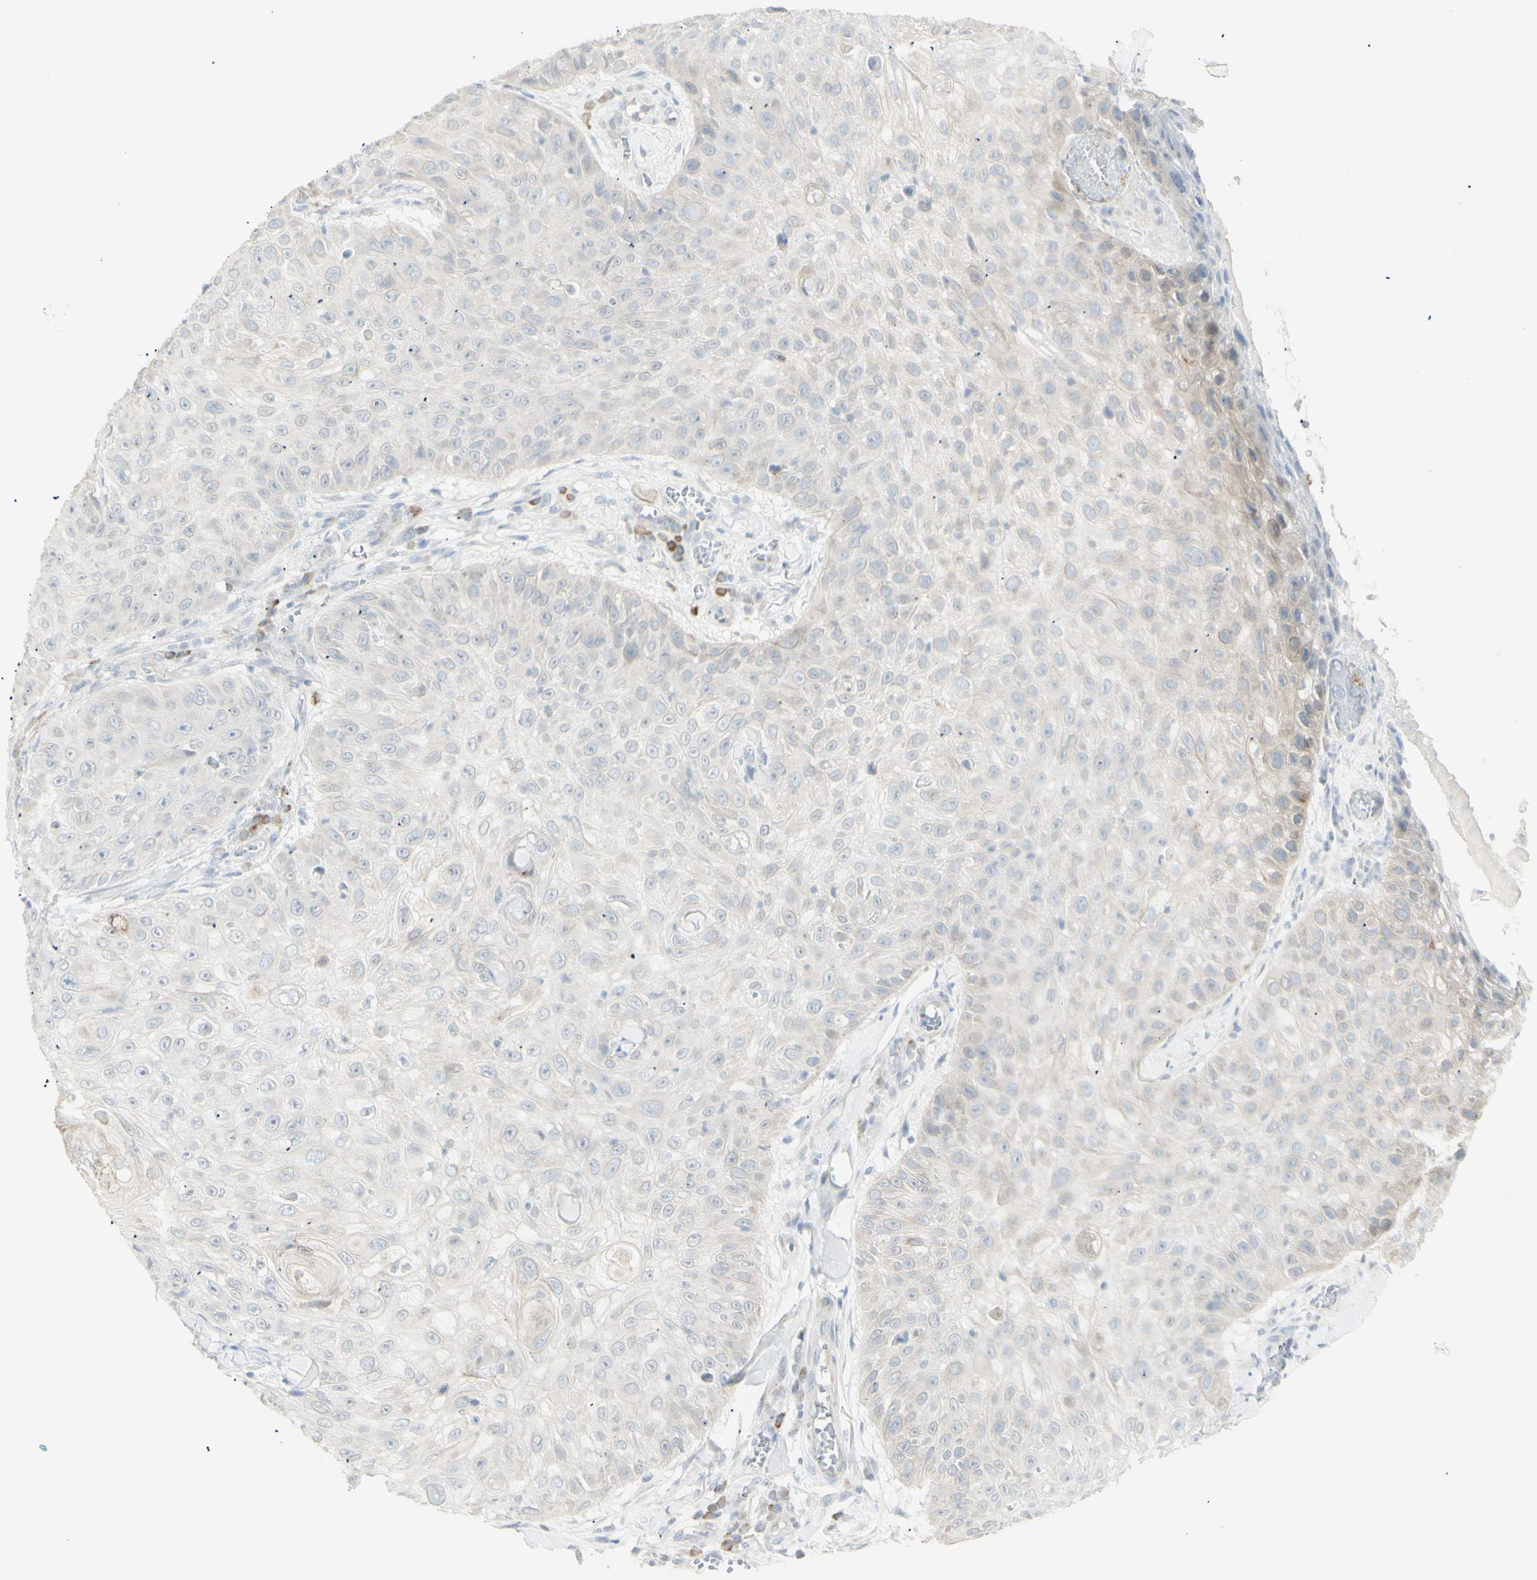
{"staining": {"intensity": "negative", "quantity": "none", "location": "none"}, "tissue": "skin cancer", "cell_type": "Tumor cells", "image_type": "cancer", "snomed": [{"axis": "morphology", "description": "Squamous cell carcinoma, NOS"}, {"axis": "topography", "description": "Skin"}], "caption": "Tumor cells are negative for protein expression in human skin squamous cell carcinoma.", "gene": "NDST4", "patient": {"sex": "male", "age": 86}}